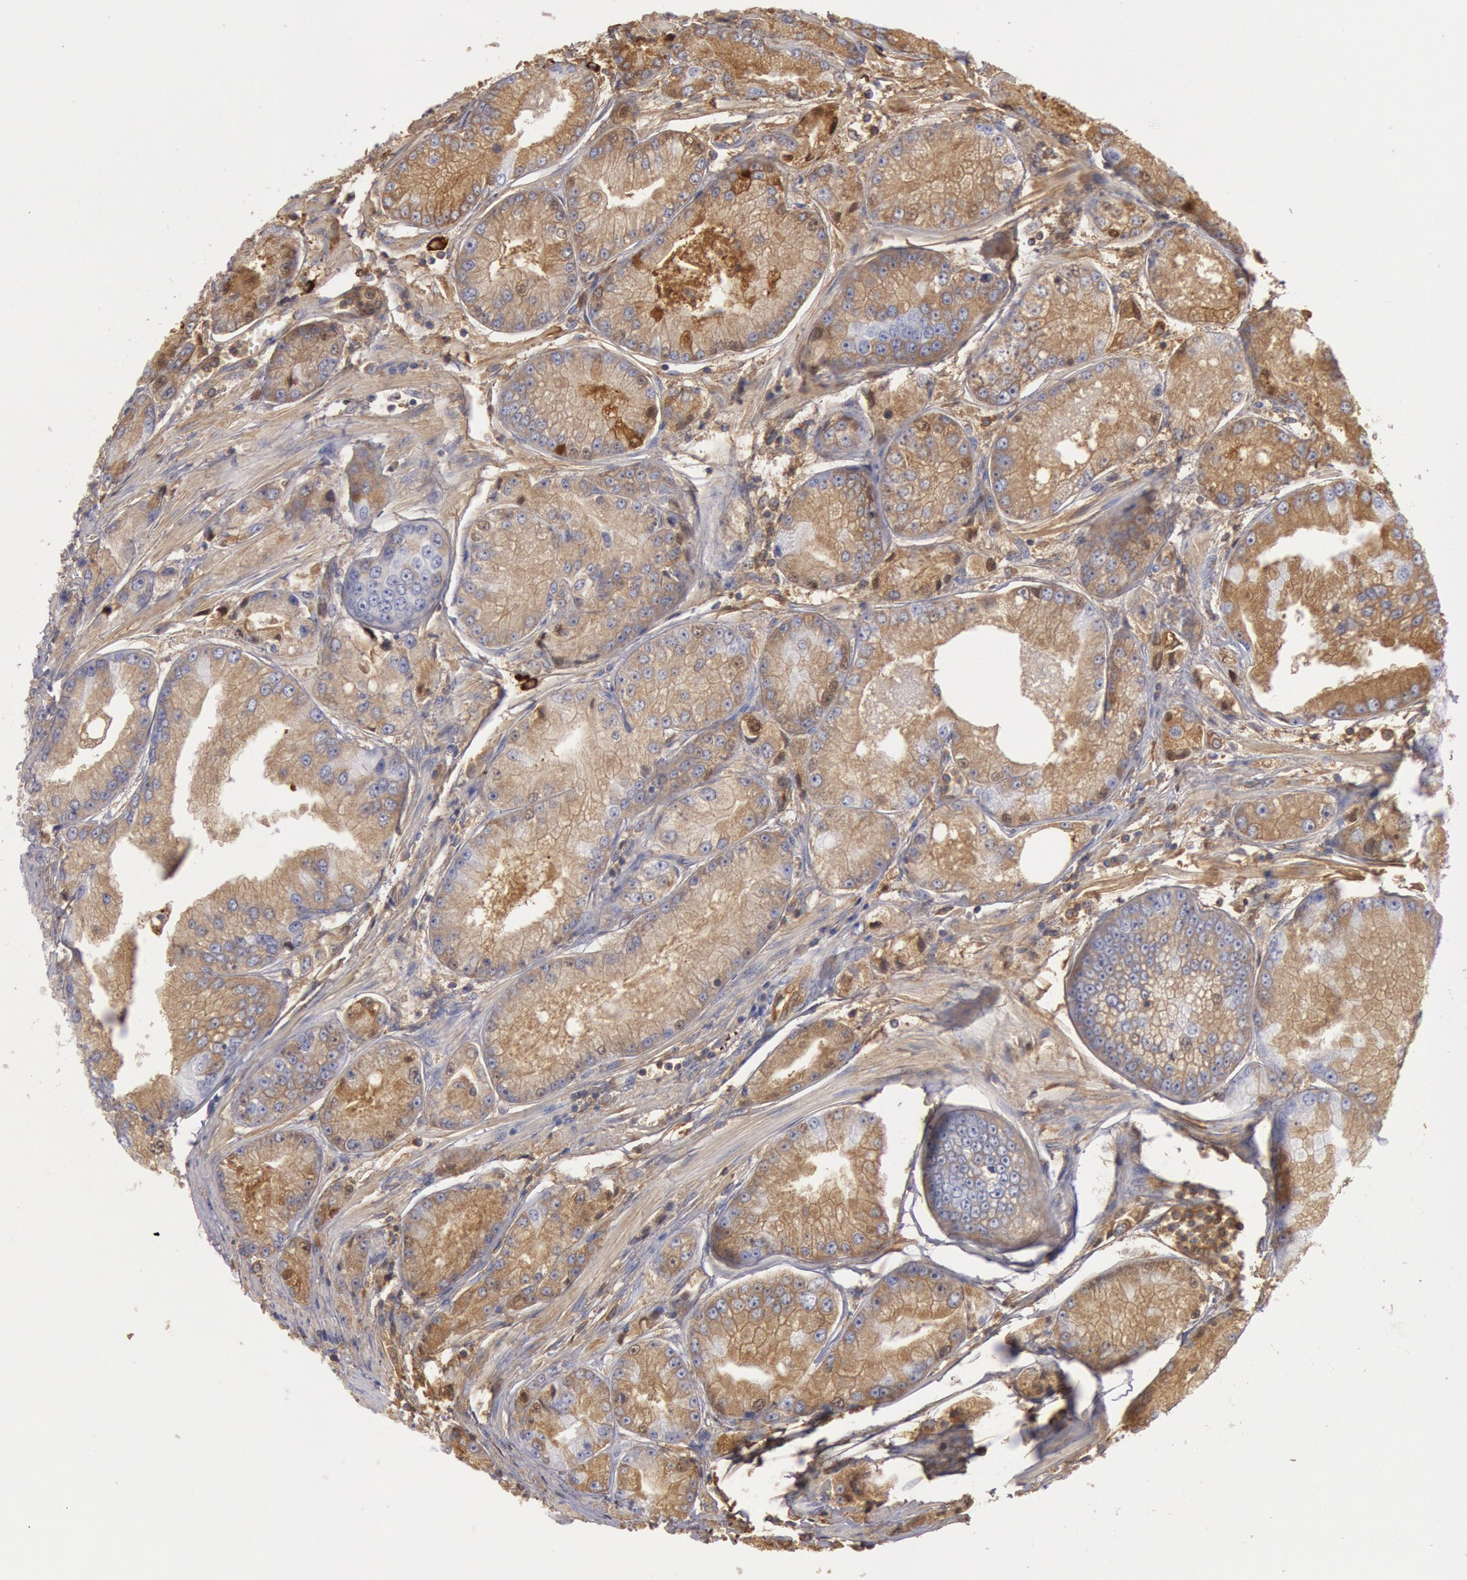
{"staining": {"intensity": "moderate", "quantity": "25%-75%", "location": "cytoplasmic/membranous"}, "tissue": "prostate cancer", "cell_type": "Tumor cells", "image_type": "cancer", "snomed": [{"axis": "morphology", "description": "Adenocarcinoma, Medium grade"}, {"axis": "topography", "description": "Prostate"}], "caption": "Prostate medium-grade adenocarcinoma stained with a protein marker exhibits moderate staining in tumor cells.", "gene": "IGHA1", "patient": {"sex": "male", "age": 72}}